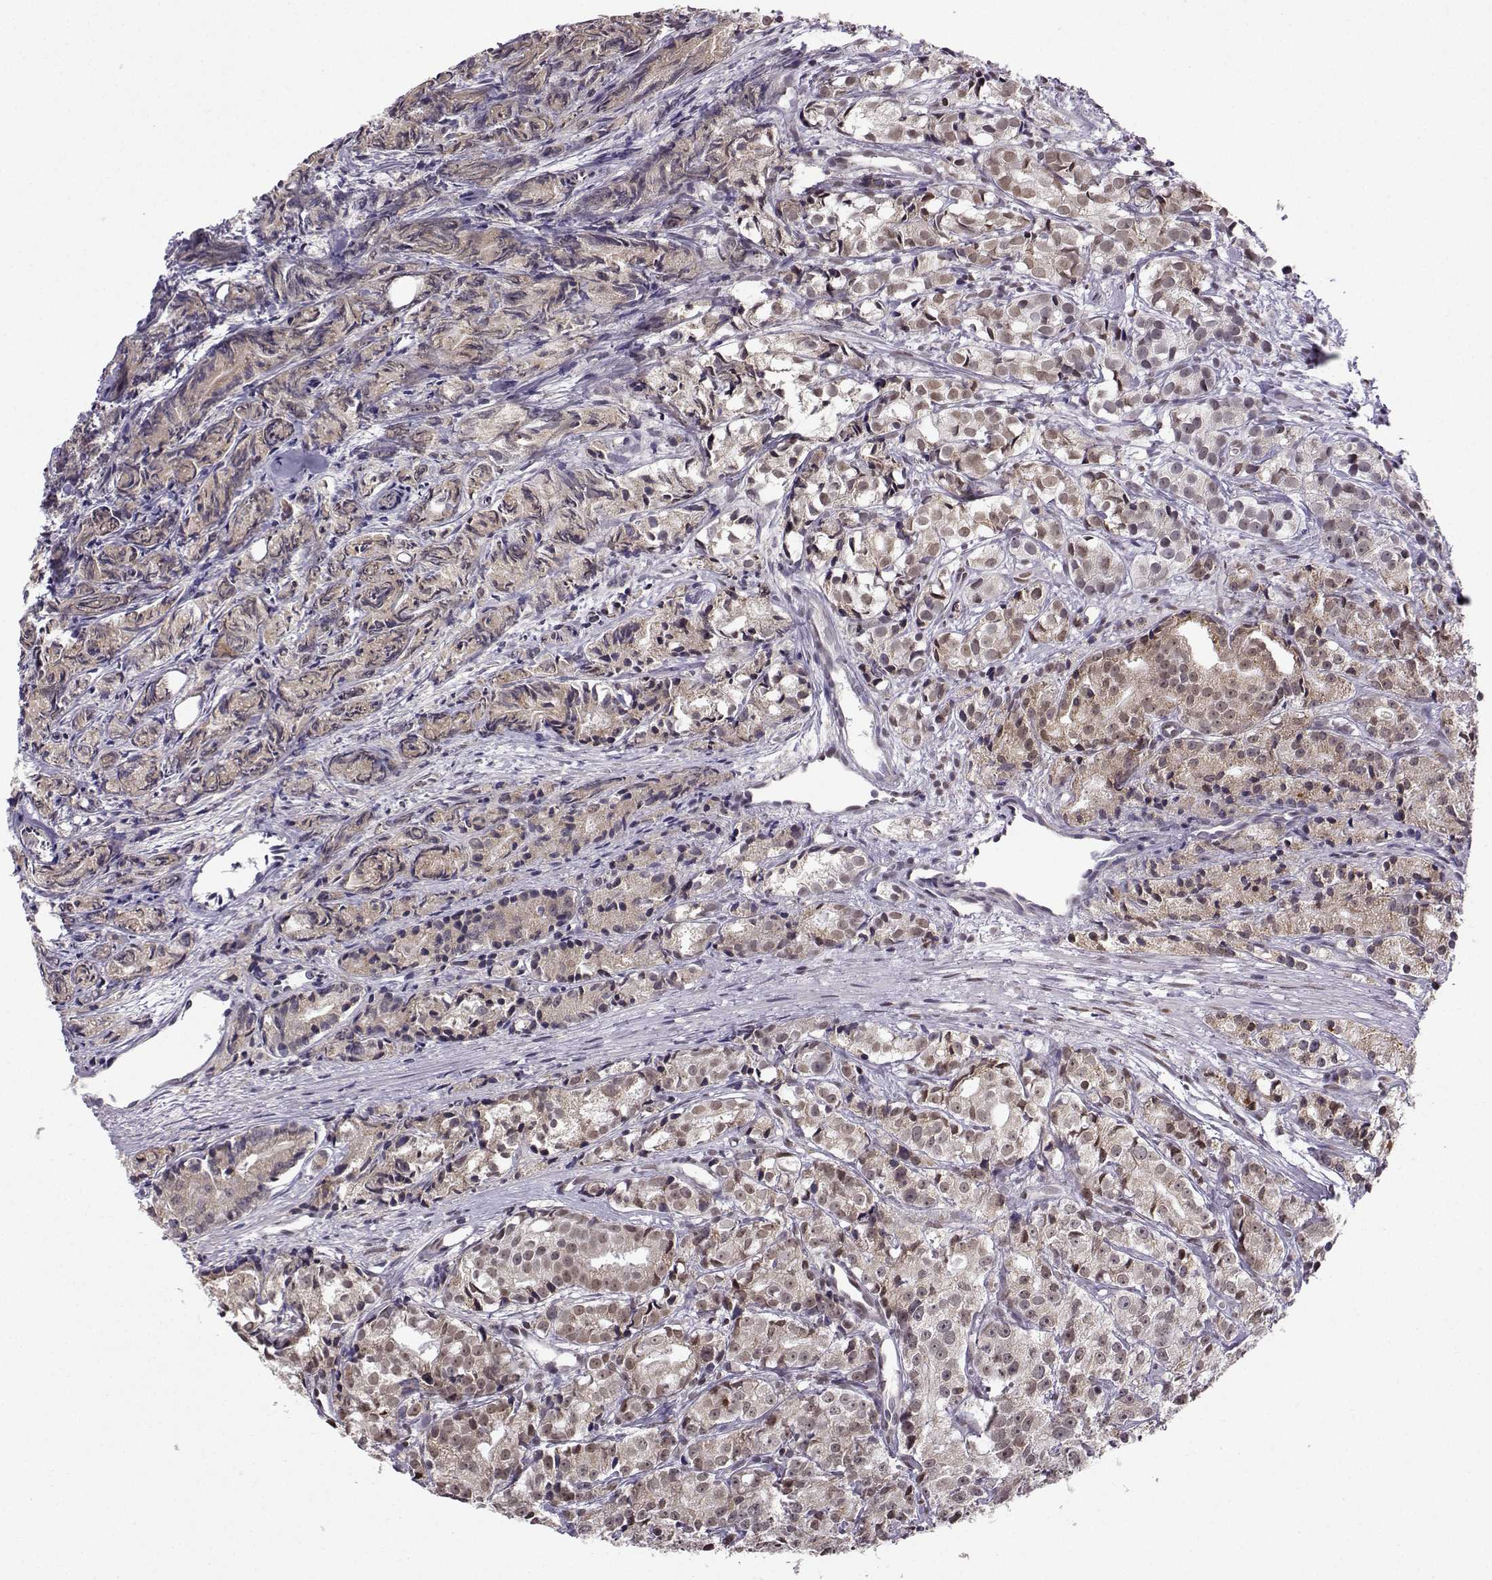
{"staining": {"intensity": "negative", "quantity": "none", "location": "none"}, "tissue": "prostate cancer", "cell_type": "Tumor cells", "image_type": "cancer", "snomed": [{"axis": "morphology", "description": "Adenocarcinoma, Medium grade"}, {"axis": "topography", "description": "Prostate"}], "caption": "Immunohistochemical staining of prostate cancer shows no significant positivity in tumor cells.", "gene": "EZH1", "patient": {"sex": "male", "age": 74}}